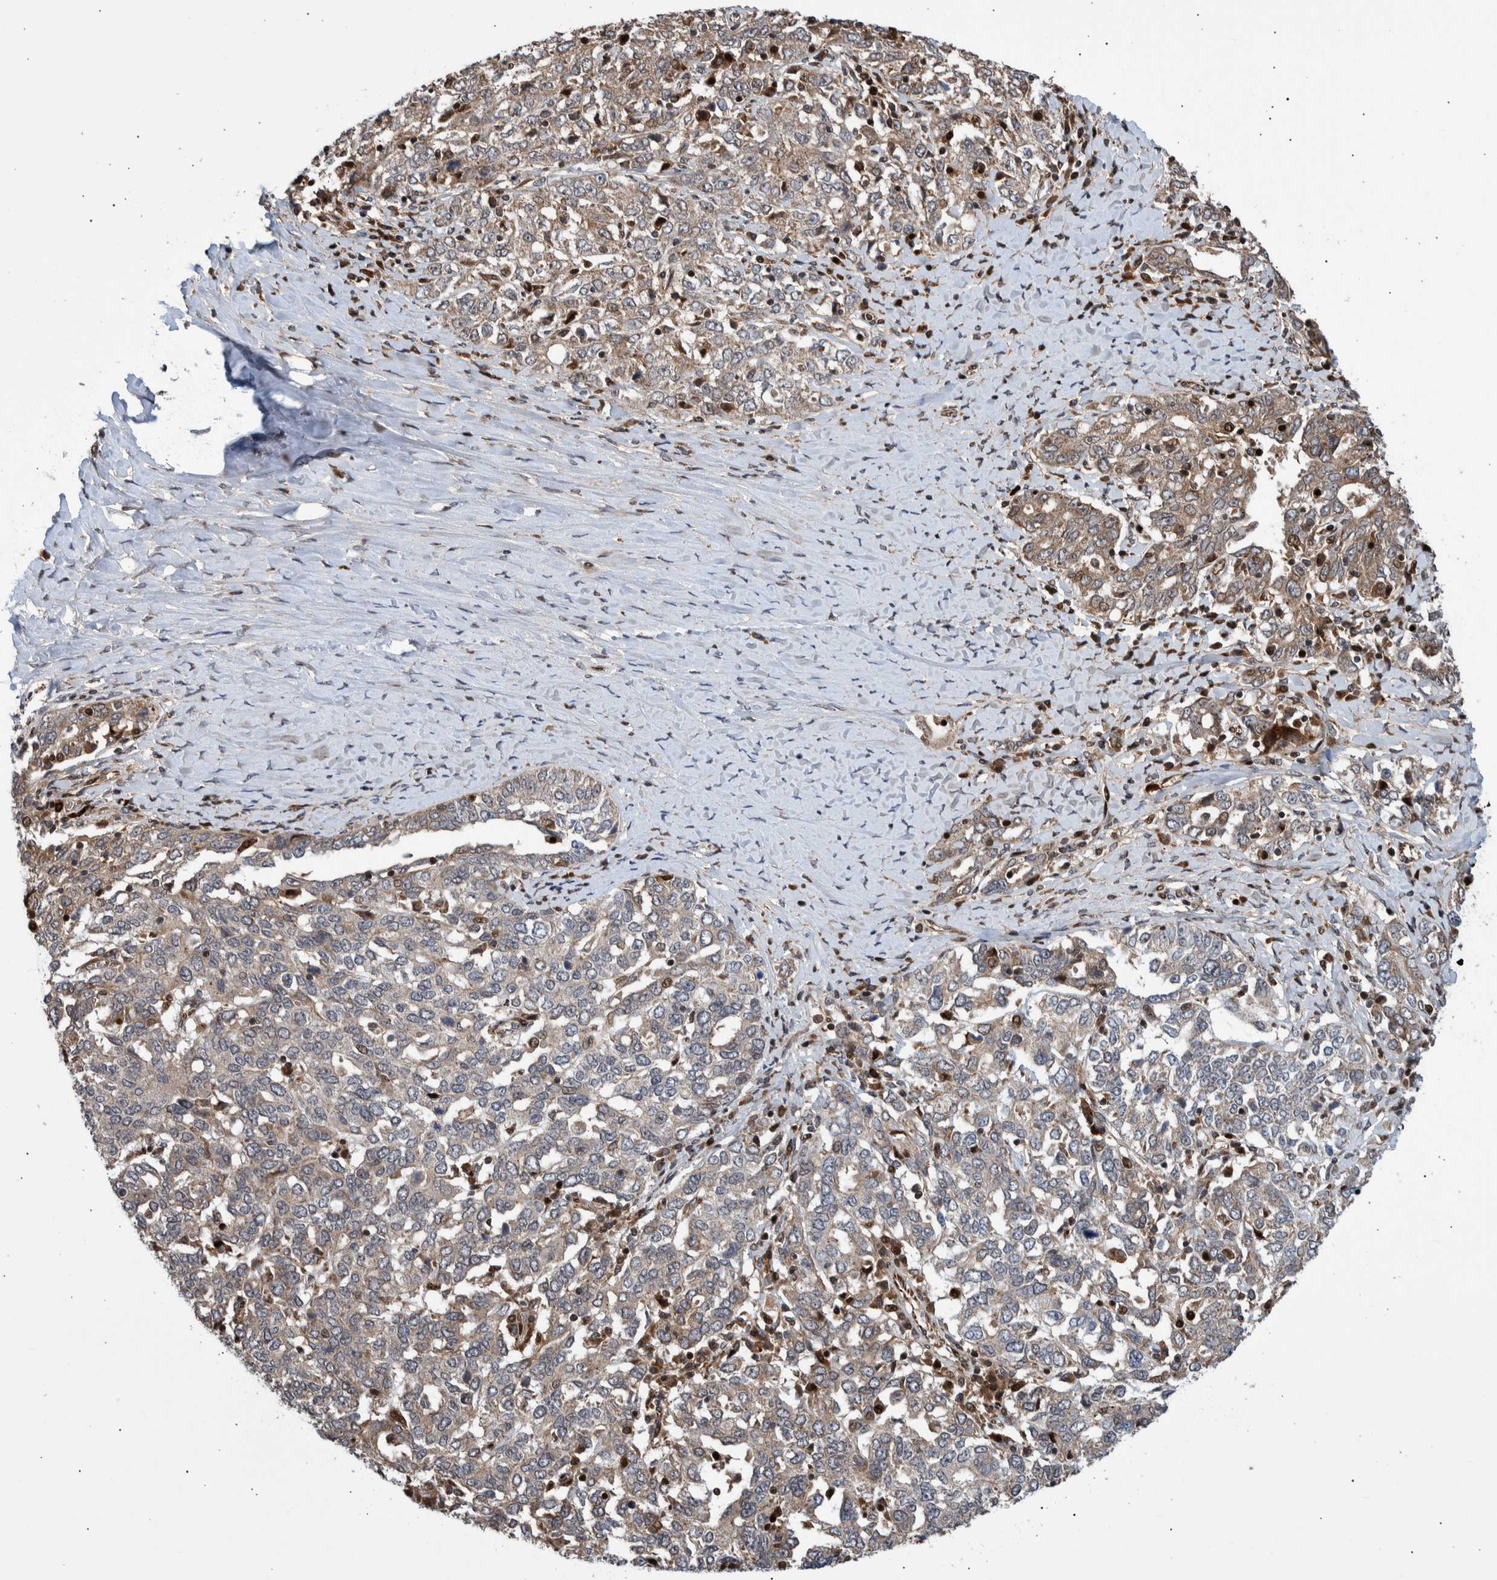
{"staining": {"intensity": "weak", "quantity": "25%-75%", "location": "cytoplasmic/membranous,nuclear"}, "tissue": "ovarian cancer", "cell_type": "Tumor cells", "image_type": "cancer", "snomed": [{"axis": "morphology", "description": "Carcinoma, endometroid"}, {"axis": "topography", "description": "Ovary"}], "caption": "This is a micrograph of immunohistochemistry (IHC) staining of ovarian cancer (endometroid carcinoma), which shows weak positivity in the cytoplasmic/membranous and nuclear of tumor cells.", "gene": "SHISA6", "patient": {"sex": "female", "age": 62}}